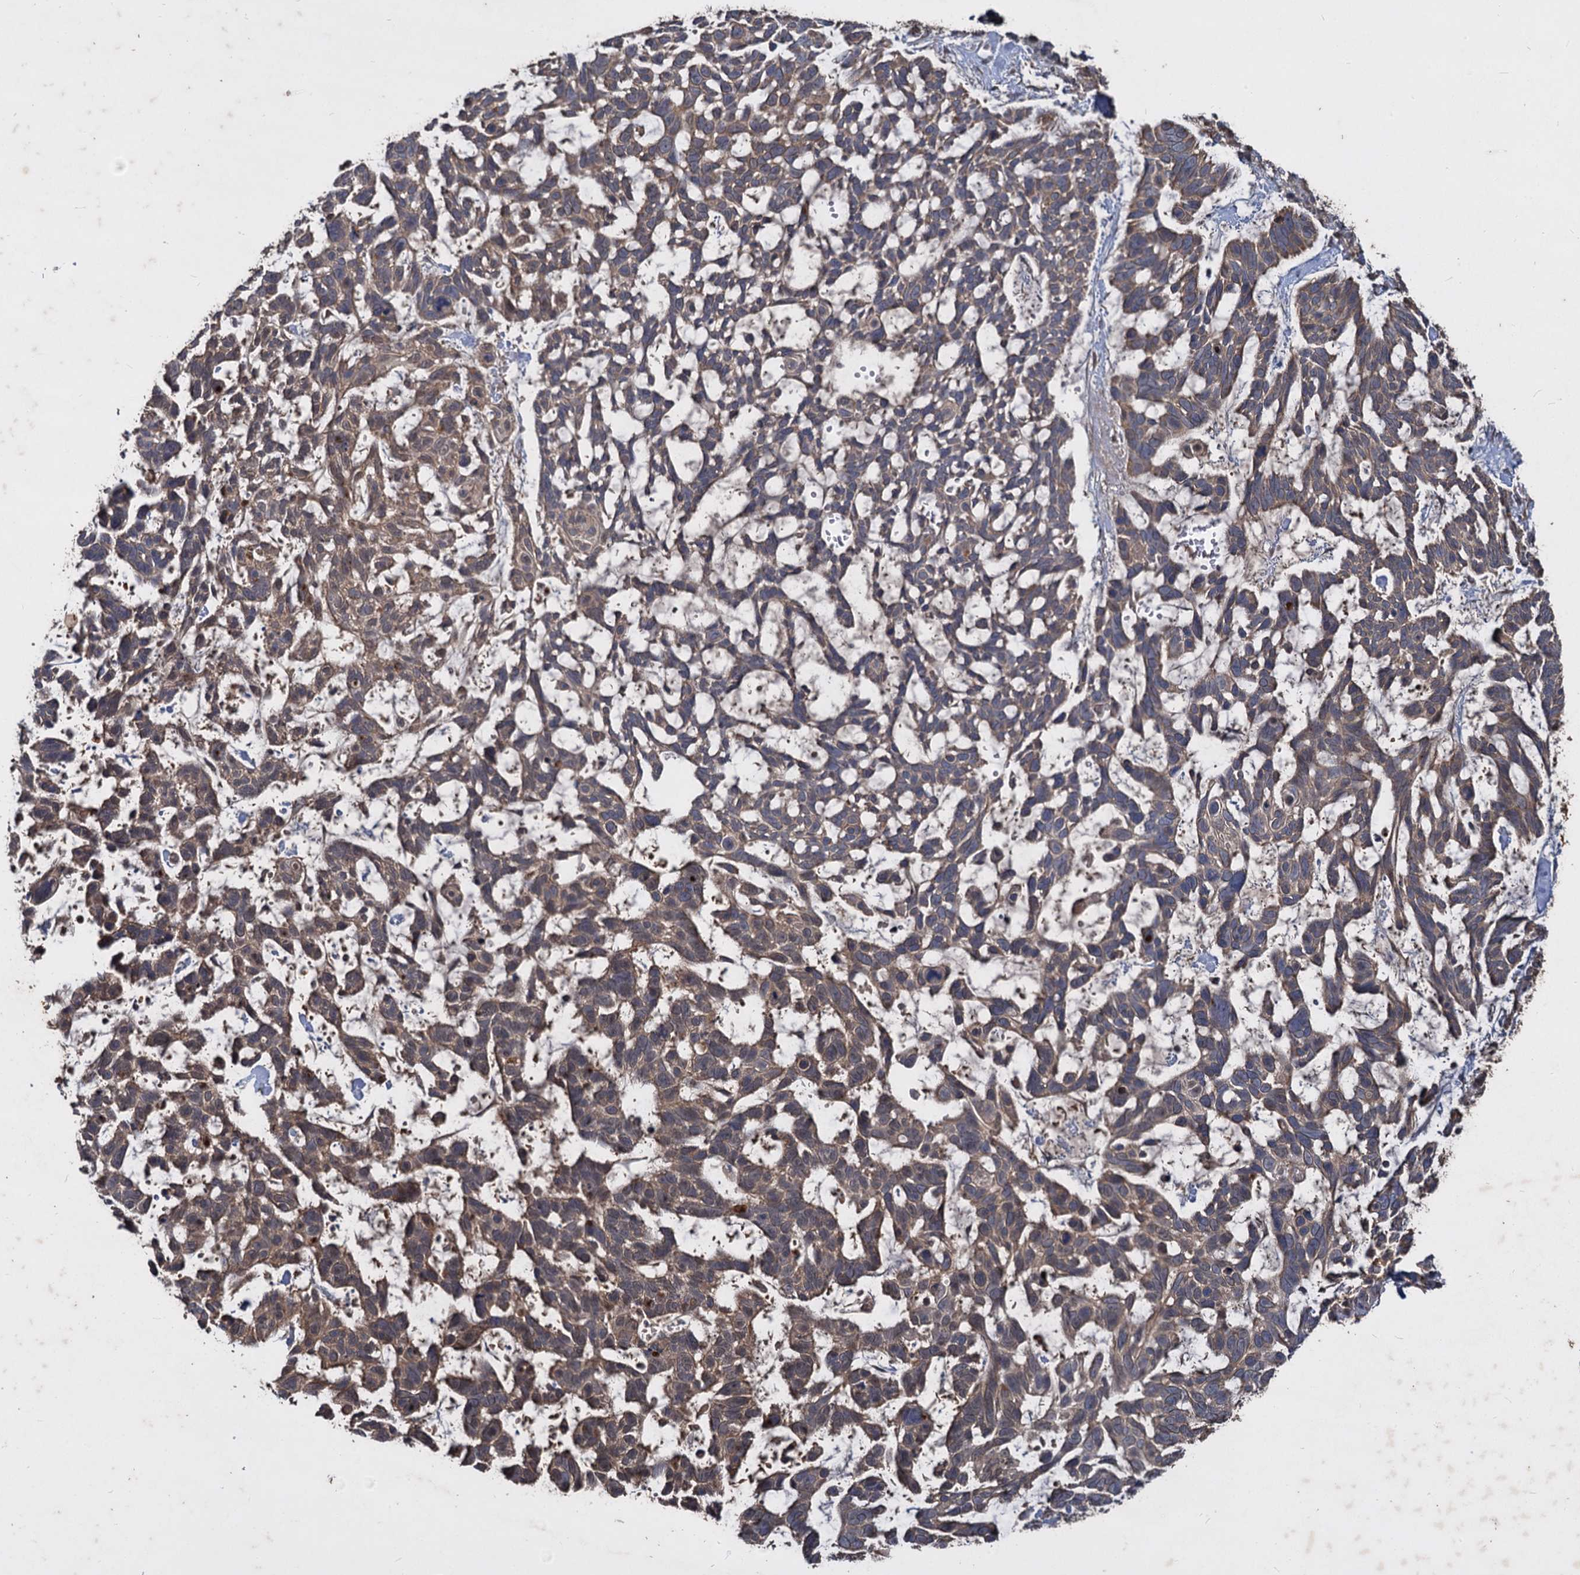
{"staining": {"intensity": "weak", "quantity": ">75%", "location": "cytoplasmic/membranous"}, "tissue": "skin cancer", "cell_type": "Tumor cells", "image_type": "cancer", "snomed": [{"axis": "morphology", "description": "Basal cell carcinoma"}, {"axis": "topography", "description": "Skin"}], "caption": "Weak cytoplasmic/membranous staining for a protein is seen in approximately >75% of tumor cells of skin cancer (basal cell carcinoma) using IHC.", "gene": "CCDC184", "patient": {"sex": "male", "age": 88}}